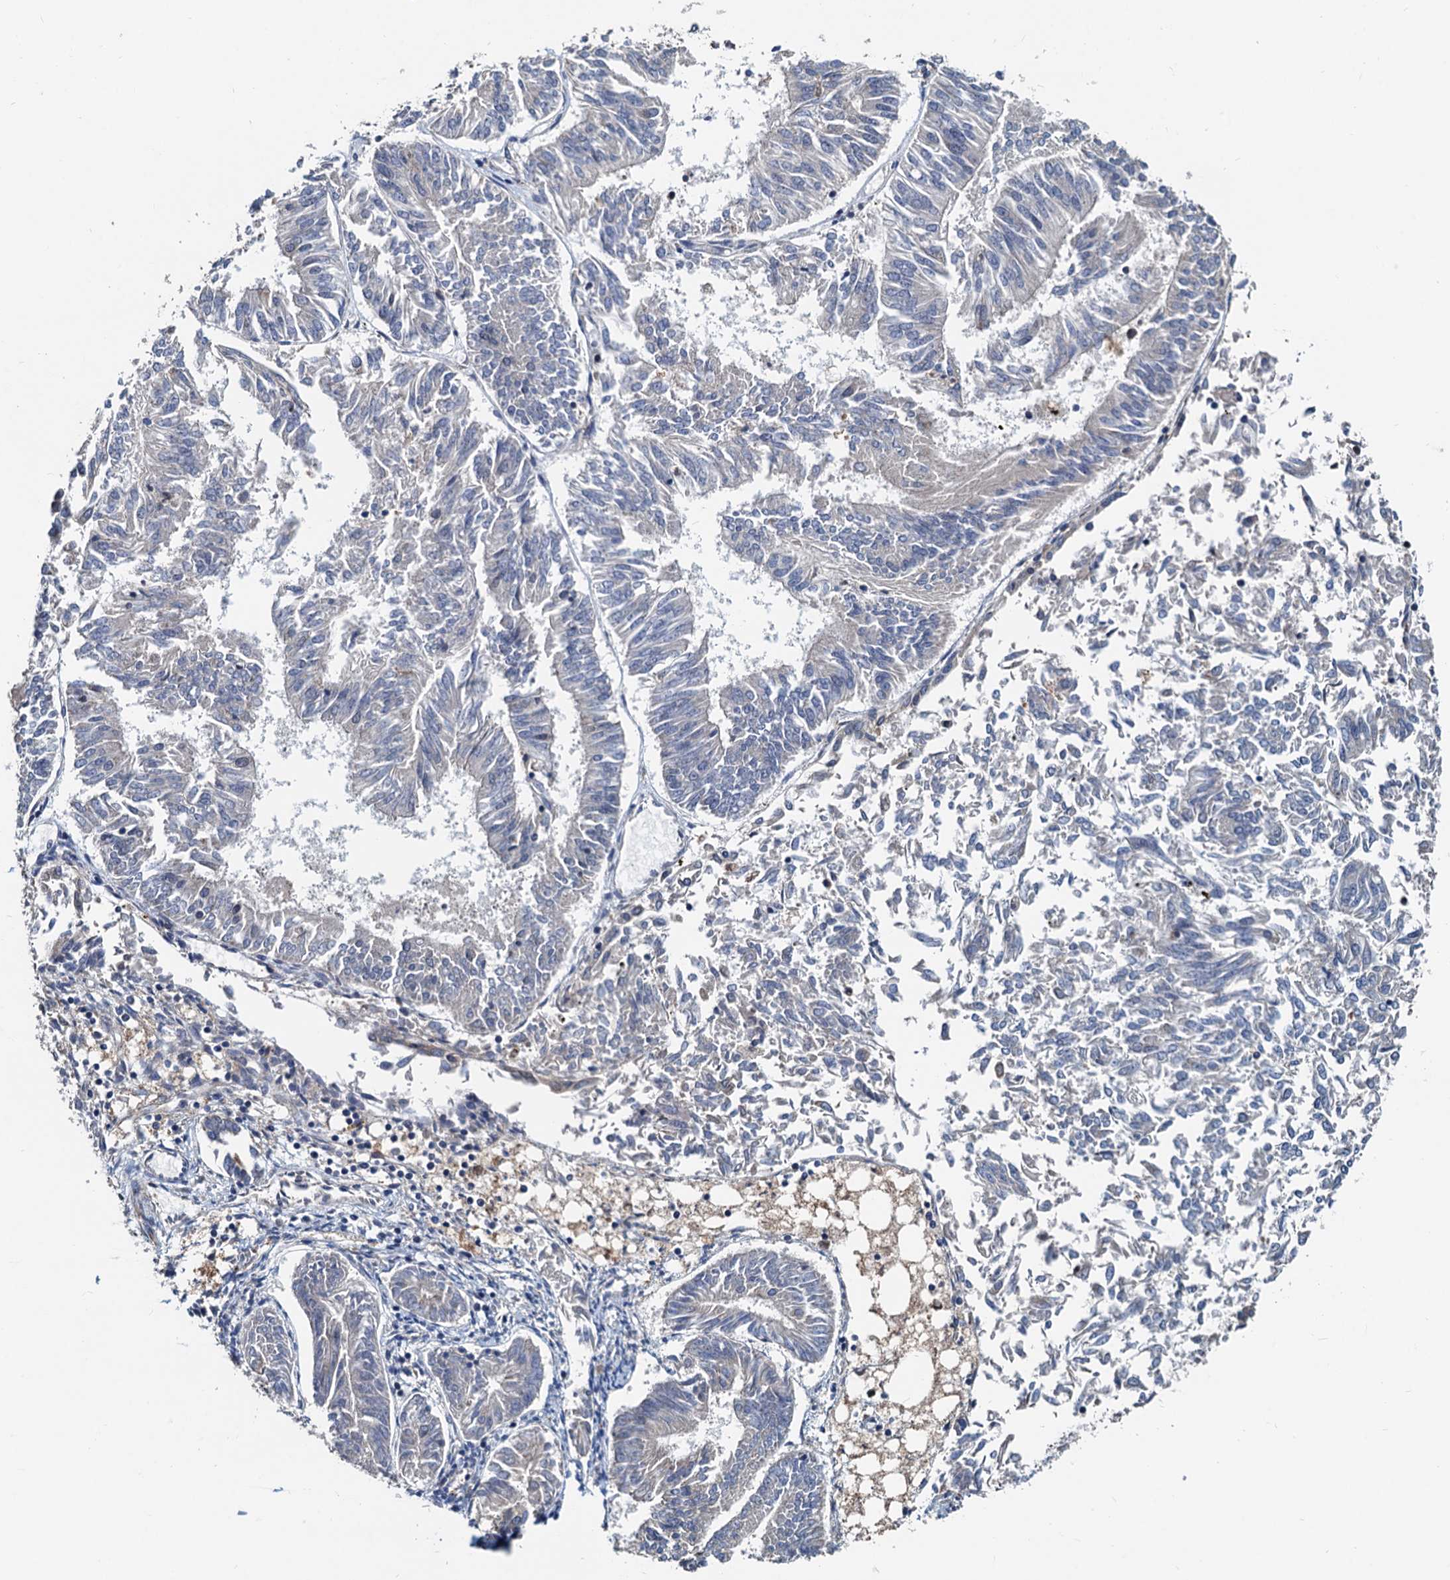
{"staining": {"intensity": "negative", "quantity": "none", "location": "none"}, "tissue": "endometrial cancer", "cell_type": "Tumor cells", "image_type": "cancer", "snomed": [{"axis": "morphology", "description": "Adenocarcinoma, NOS"}, {"axis": "topography", "description": "Endometrium"}], "caption": "A high-resolution photomicrograph shows immunohistochemistry (IHC) staining of endometrial cancer, which displays no significant positivity in tumor cells.", "gene": "MCMBP", "patient": {"sex": "female", "age": 58}}